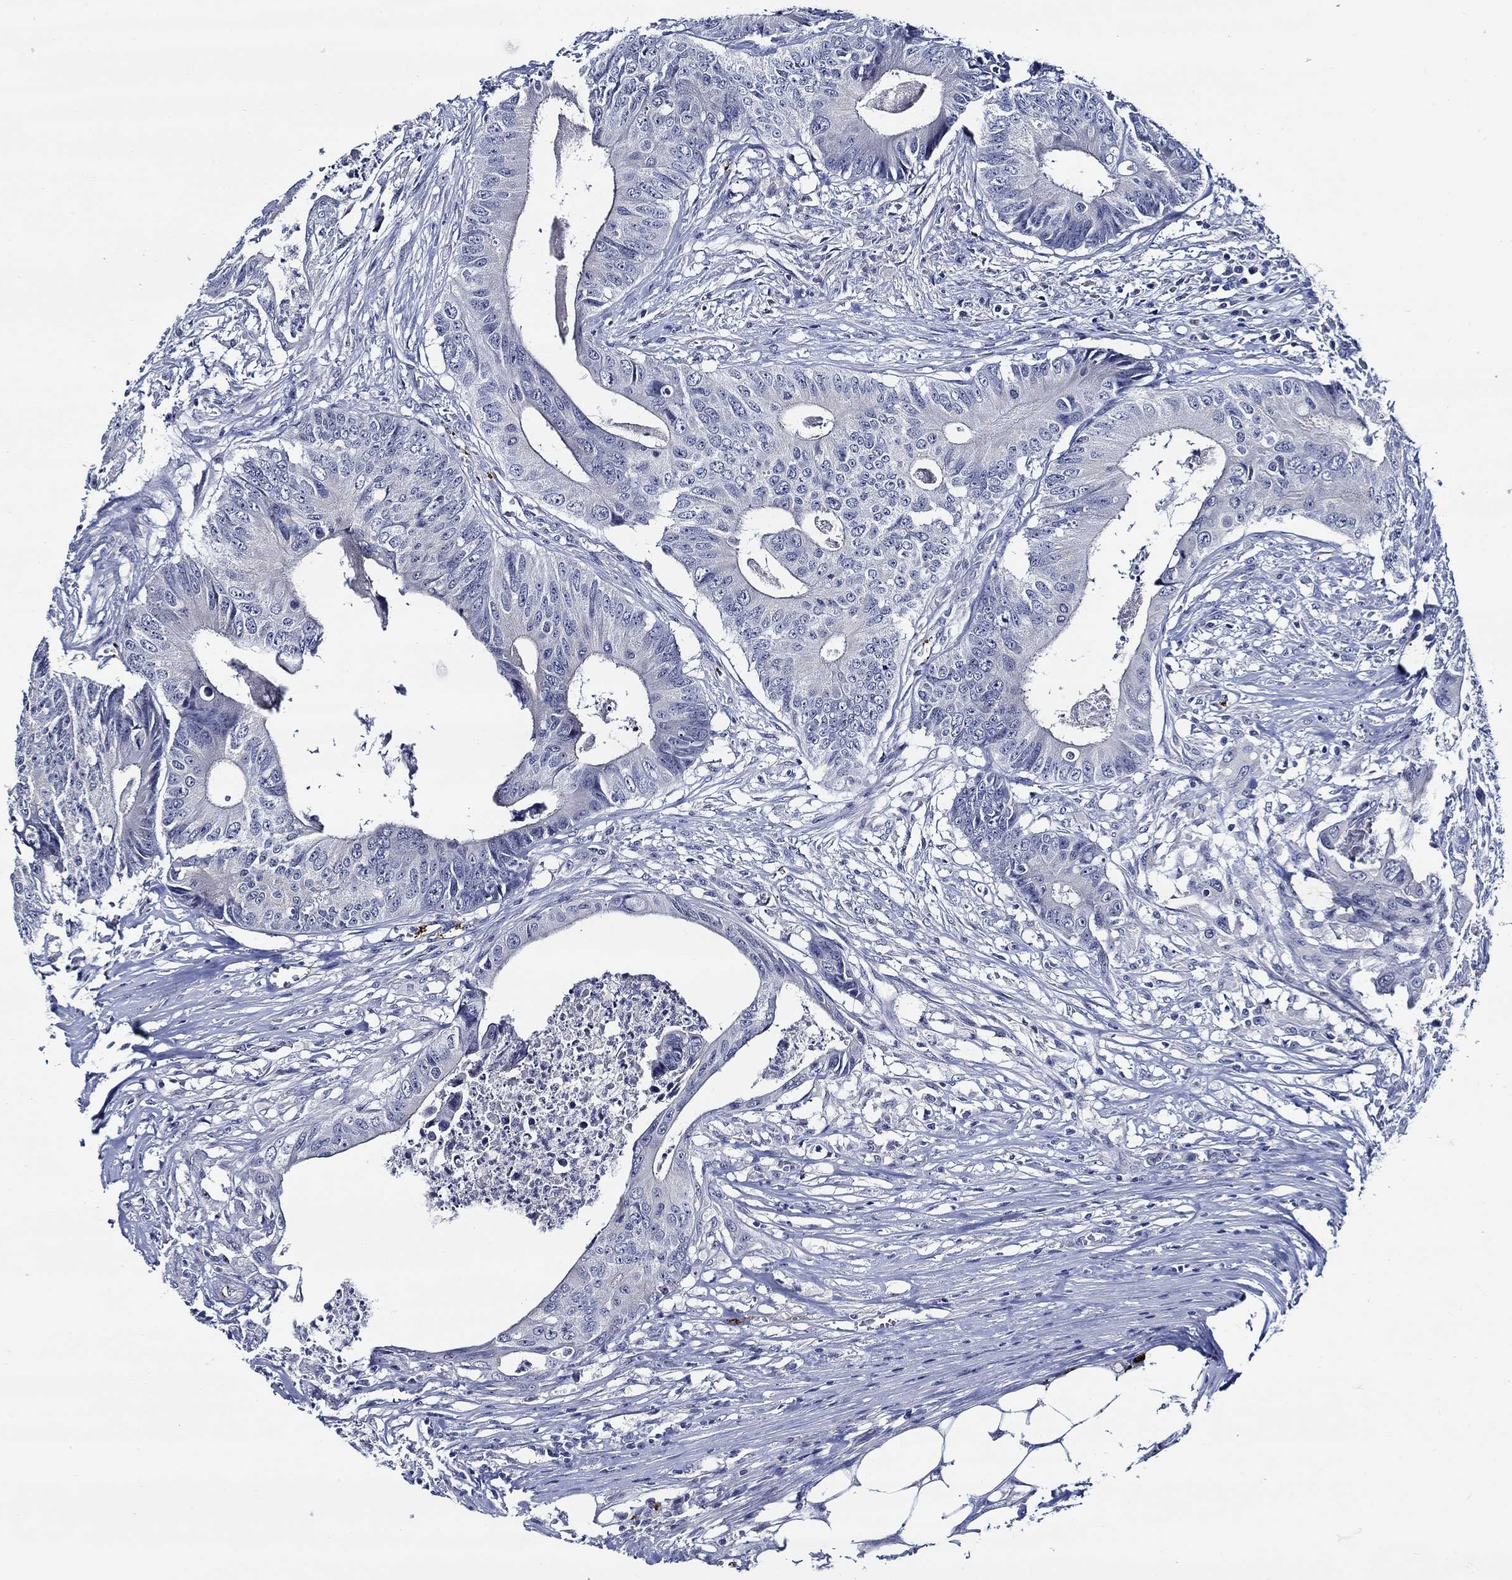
{"staining": {"intensity": "negative", "quantity": "none", "location": "none"}, "tissue": "colorectal cancer", "cell_type": "Tumor cells", "image_type": "cancer", "snomed": [{"axis": "morphology", "description": "Adenocarcinoma, NOS"}, {"axis": "topography", "description": "Colon"}], "caption": "The image demonstrates no staining of tumor cells in adenocarcinoma (colorectal).", "gene": "ALOX12", "patient": {"sex": "male", "age": 84}}